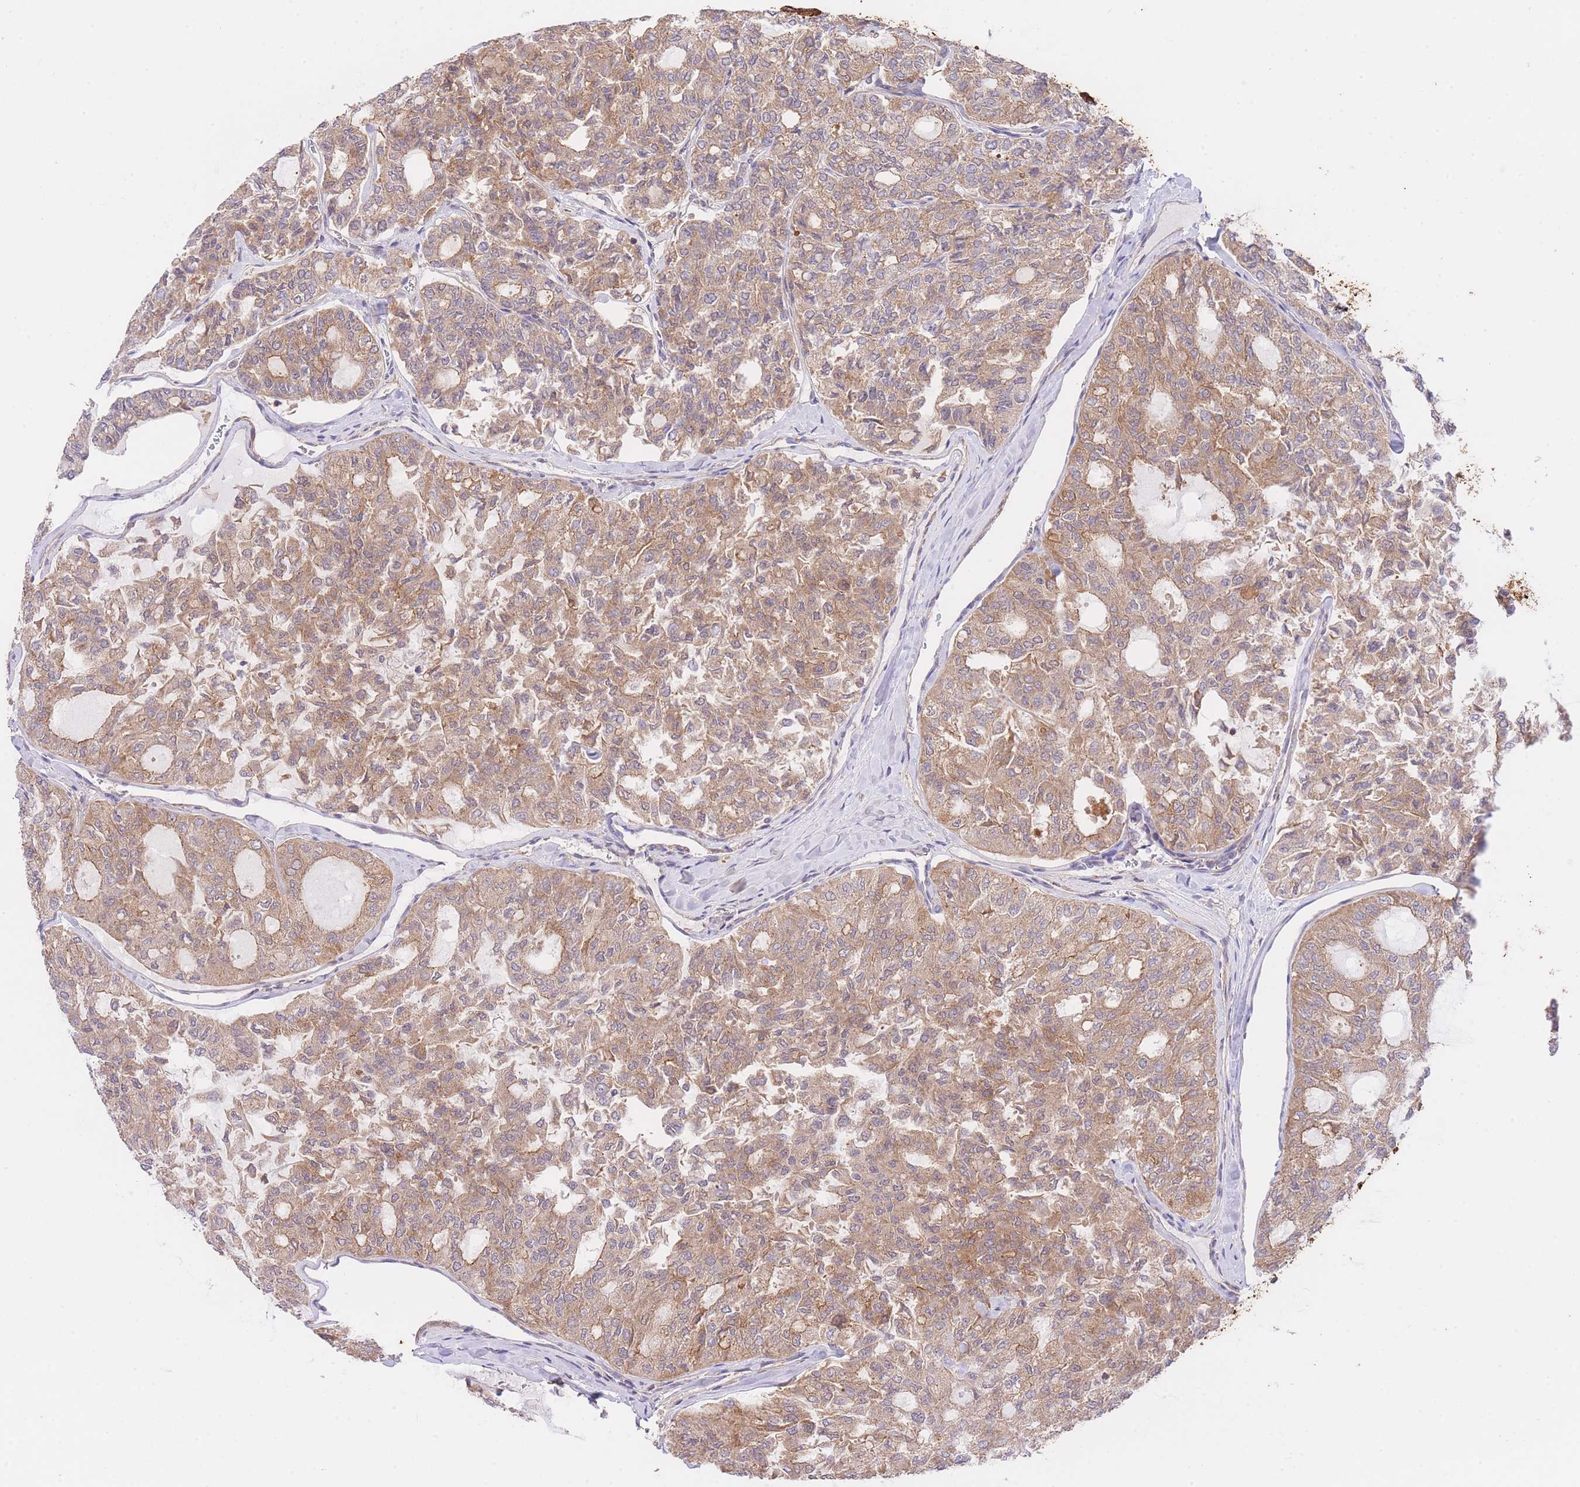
{"staining": {"intensity": "moderate", "quantity": ">75%", "location": "cytoplasmic/membranous"}, "tissue": "thyroid cancer", "cell_type": "Tumor cells", "image_type": "cancer", "snomed": [{"axis": "morphology", "description": "Follicular adenoma carcinoma, NOS"}, {"axis": "topography", "description": "Thyroid gland"}], "caption": "Brown immunohistochemical staining in human thyroid cancer displays moderate cytoplasmic/membranous expression in about >75% of tumor cells.", "gene": "EXOSC8", "patient": {"sex": "male", "age": 75}}